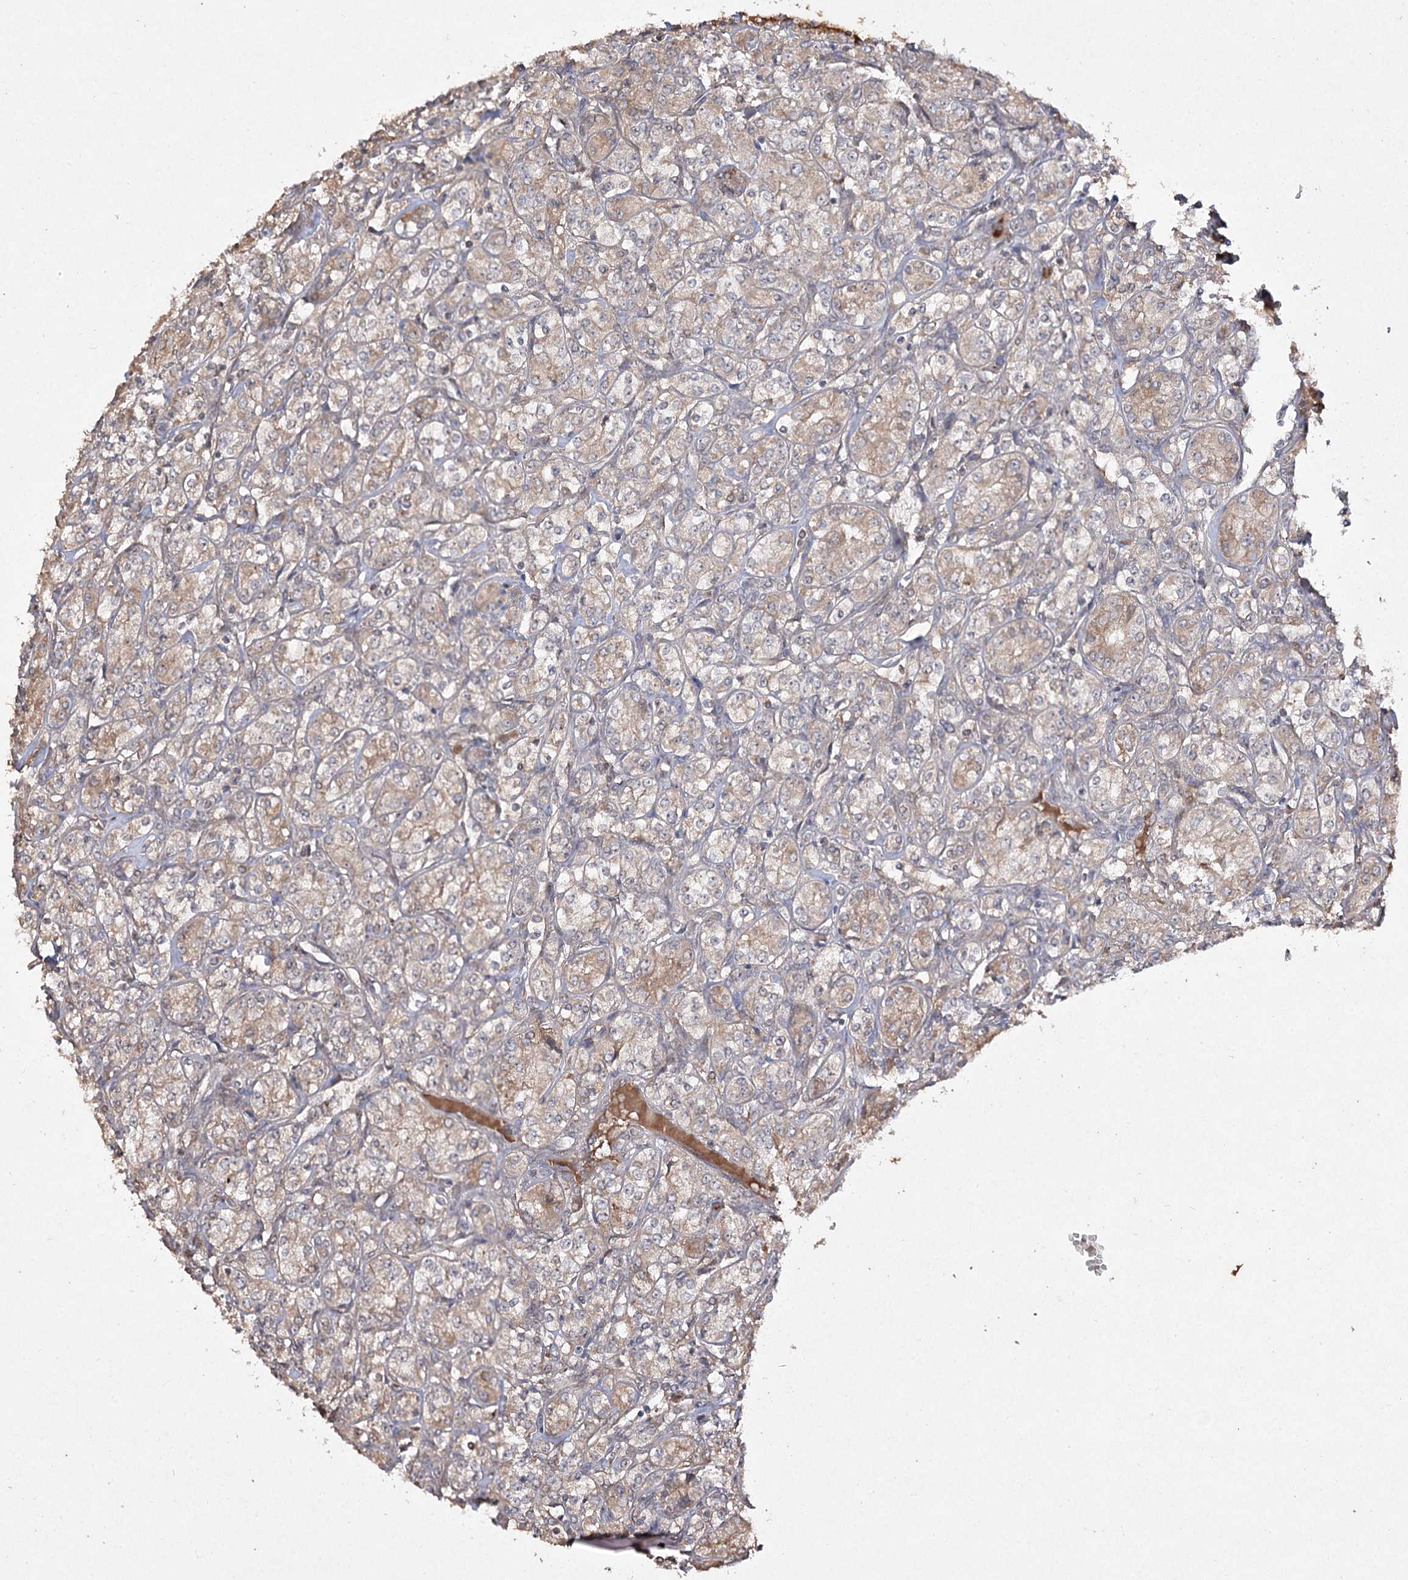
{"staining": {"intensity": "moderate", "quantity": "25%-75%", "location": "cytoplasmic/membranous"}, "tissue": "renal cancer", "cell_type": "Tumor cells", "image_type": "cancer", "snomed": [{"axis": "morphology", "description": "Adenocarcinoma, NOS"}, {"axis": "topography", "description": "Kidney"}], "caption": "This micrograph exhibits renal adenocarcinoma stained with immunohistochemistry to label a protein in brown. The cytoplasmic/membranous of tumor cells show moderate positivity for the protein. Nuclei are counter-stained blue.", "gene": "FANCL", "patient": {"sex": "male", "age": 77}}